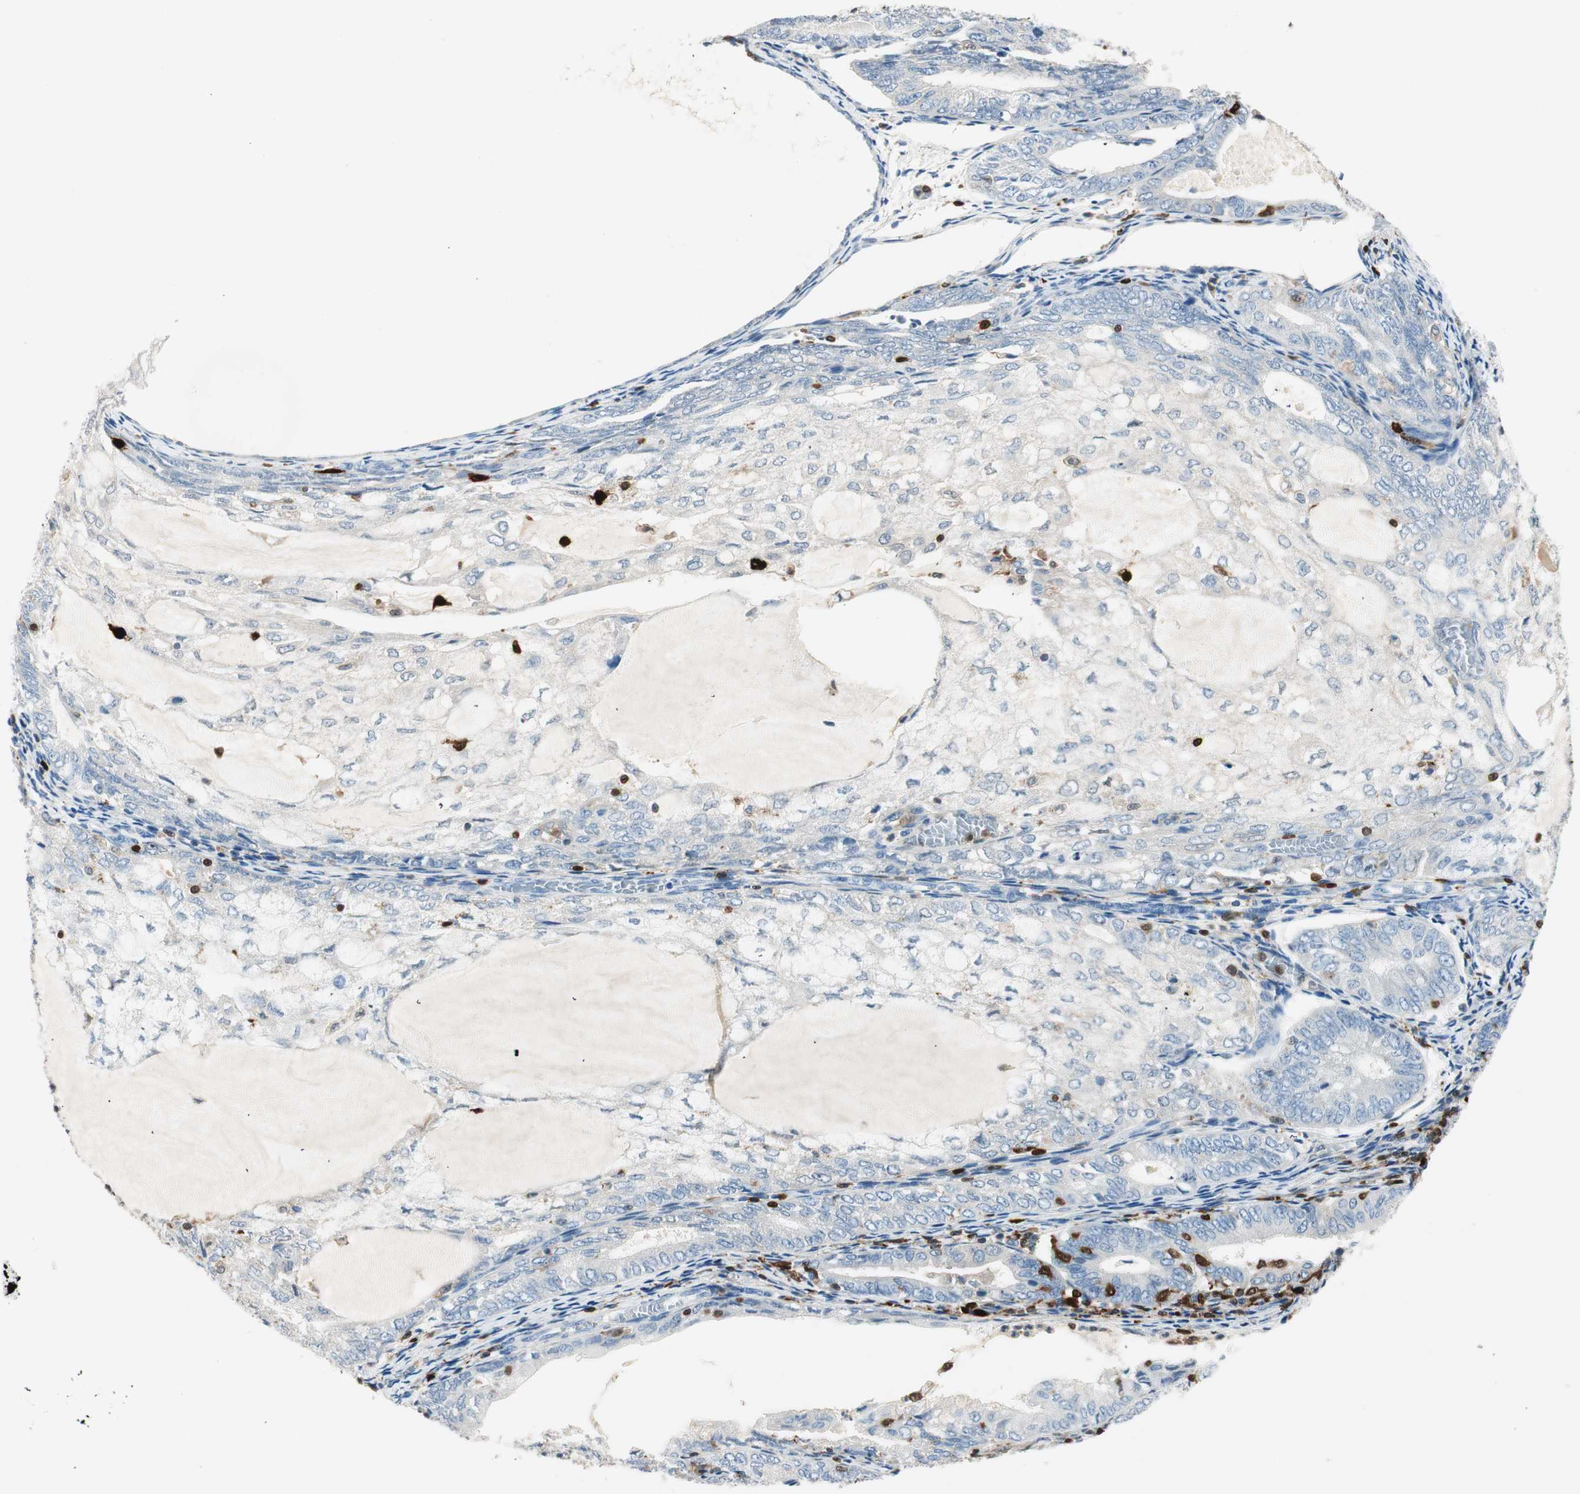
{"staining": {"intensity": "negative", "quantity": "none", "location": "none"}, "tissue": "endometrial cancer", "cell_type": "Tumor cells", "image_type": "cancer", "snomed": [{"axis": "morphology", "description": "Adenocarcinoma, NOS"}, {"axis": "topography", "description": "Endometrium"}], "caption": "Tumor cells are negative for brown protein staining in endometrial adenocarcinoma.", "gene": "COTL1", "patient": {"sex": "female", "age": 81}}